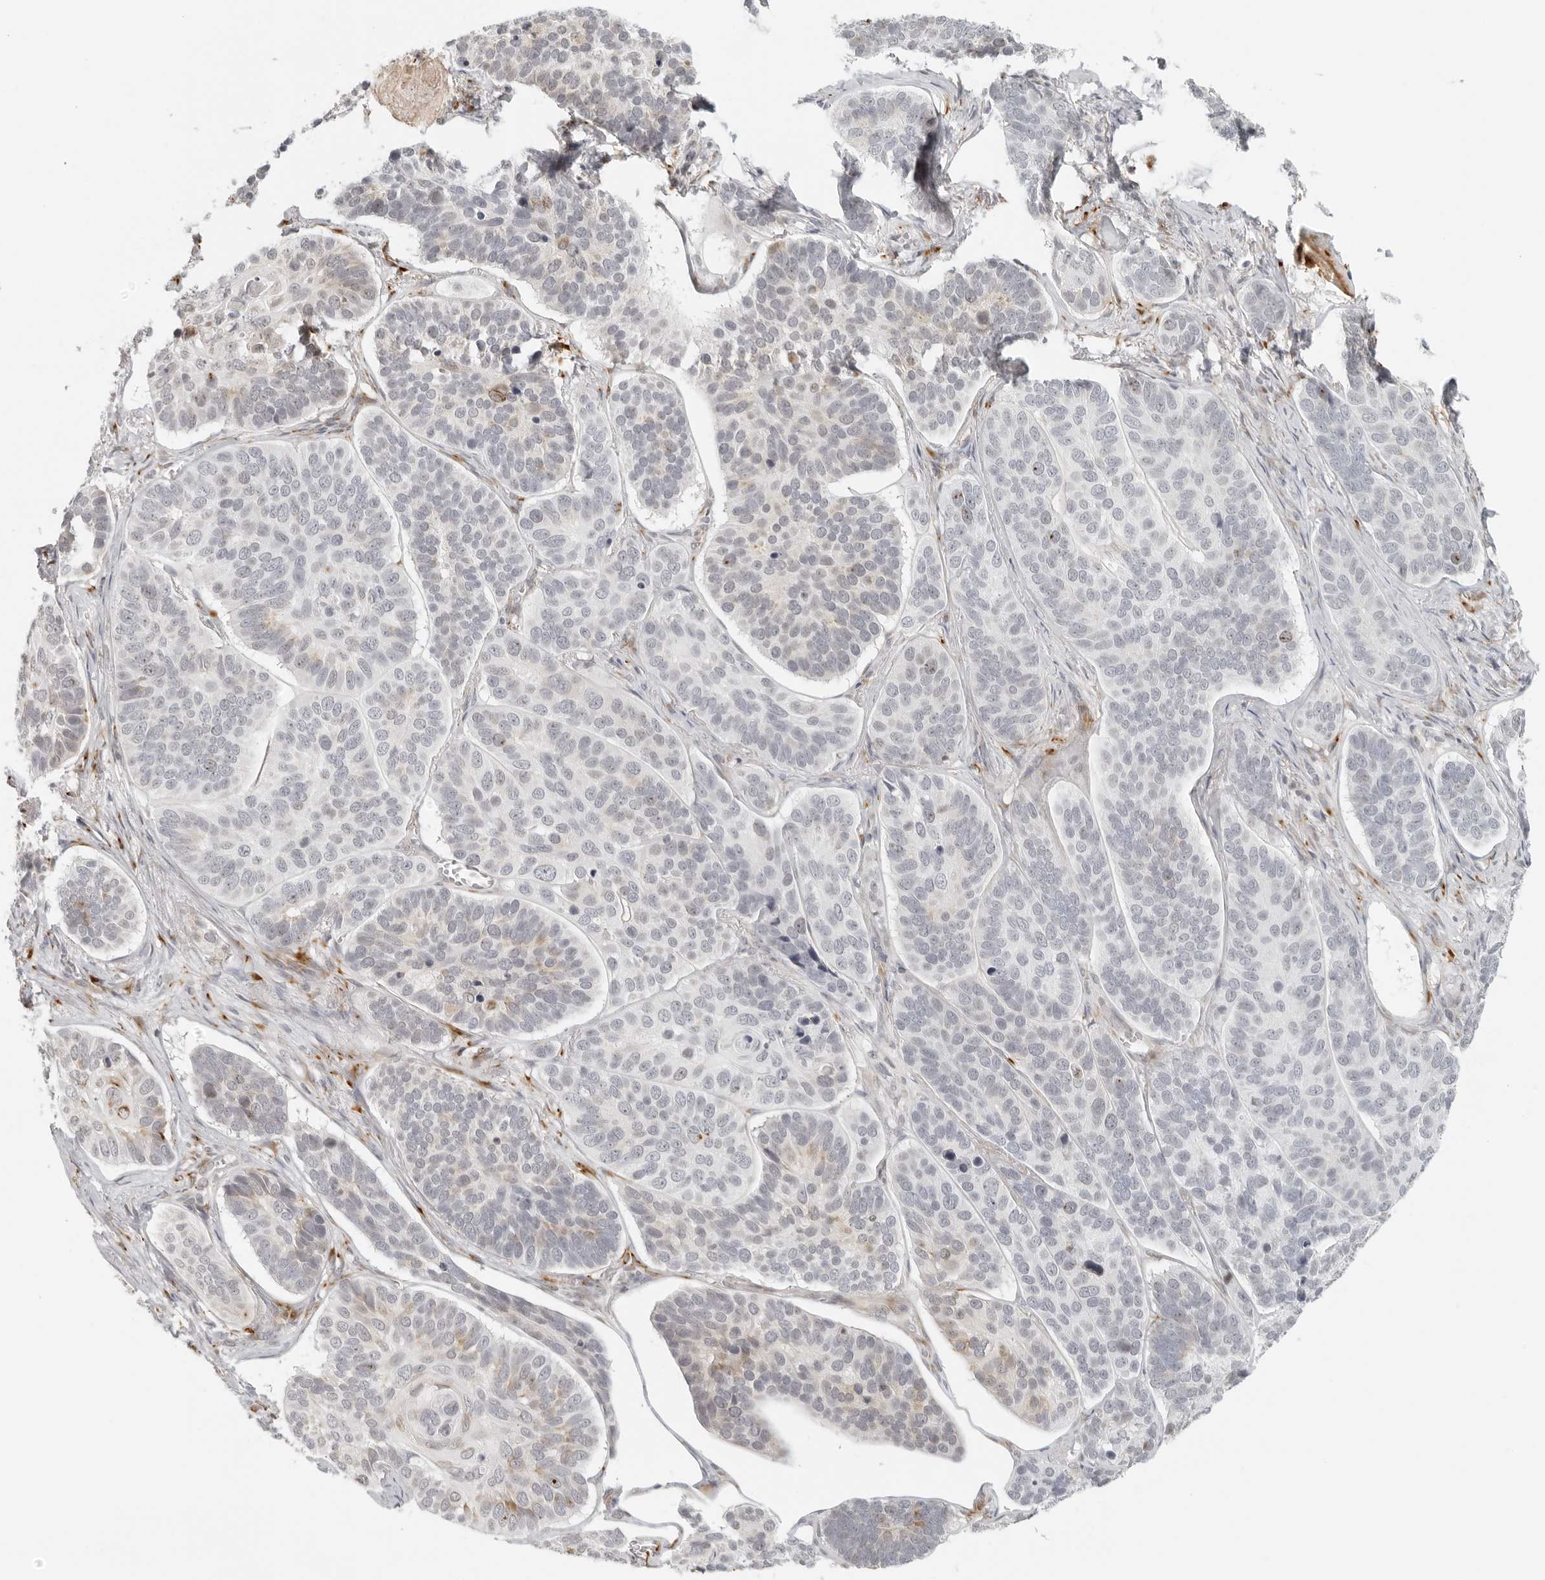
{"staining": {"intensity": "moderate", "quantity": "<25%", "location": "nuclear"}, "tissue": "skin cancer", "cell_type": "Tumor cells", "image_type": "cancer", "snomed": [{"axis": "morphology", "description": "Basal cell carcinoma"}, {"axis": "topography", "description": "Skin"}], "caption": "A brown stain labels moderate nuclear expression of a protein in human skin basal cell carcinoma tumor cells. (IHC, brightfield microscopy, high magnification).", "gene": "ZNF678", "patient": {"sex": "male", "age": 62}}